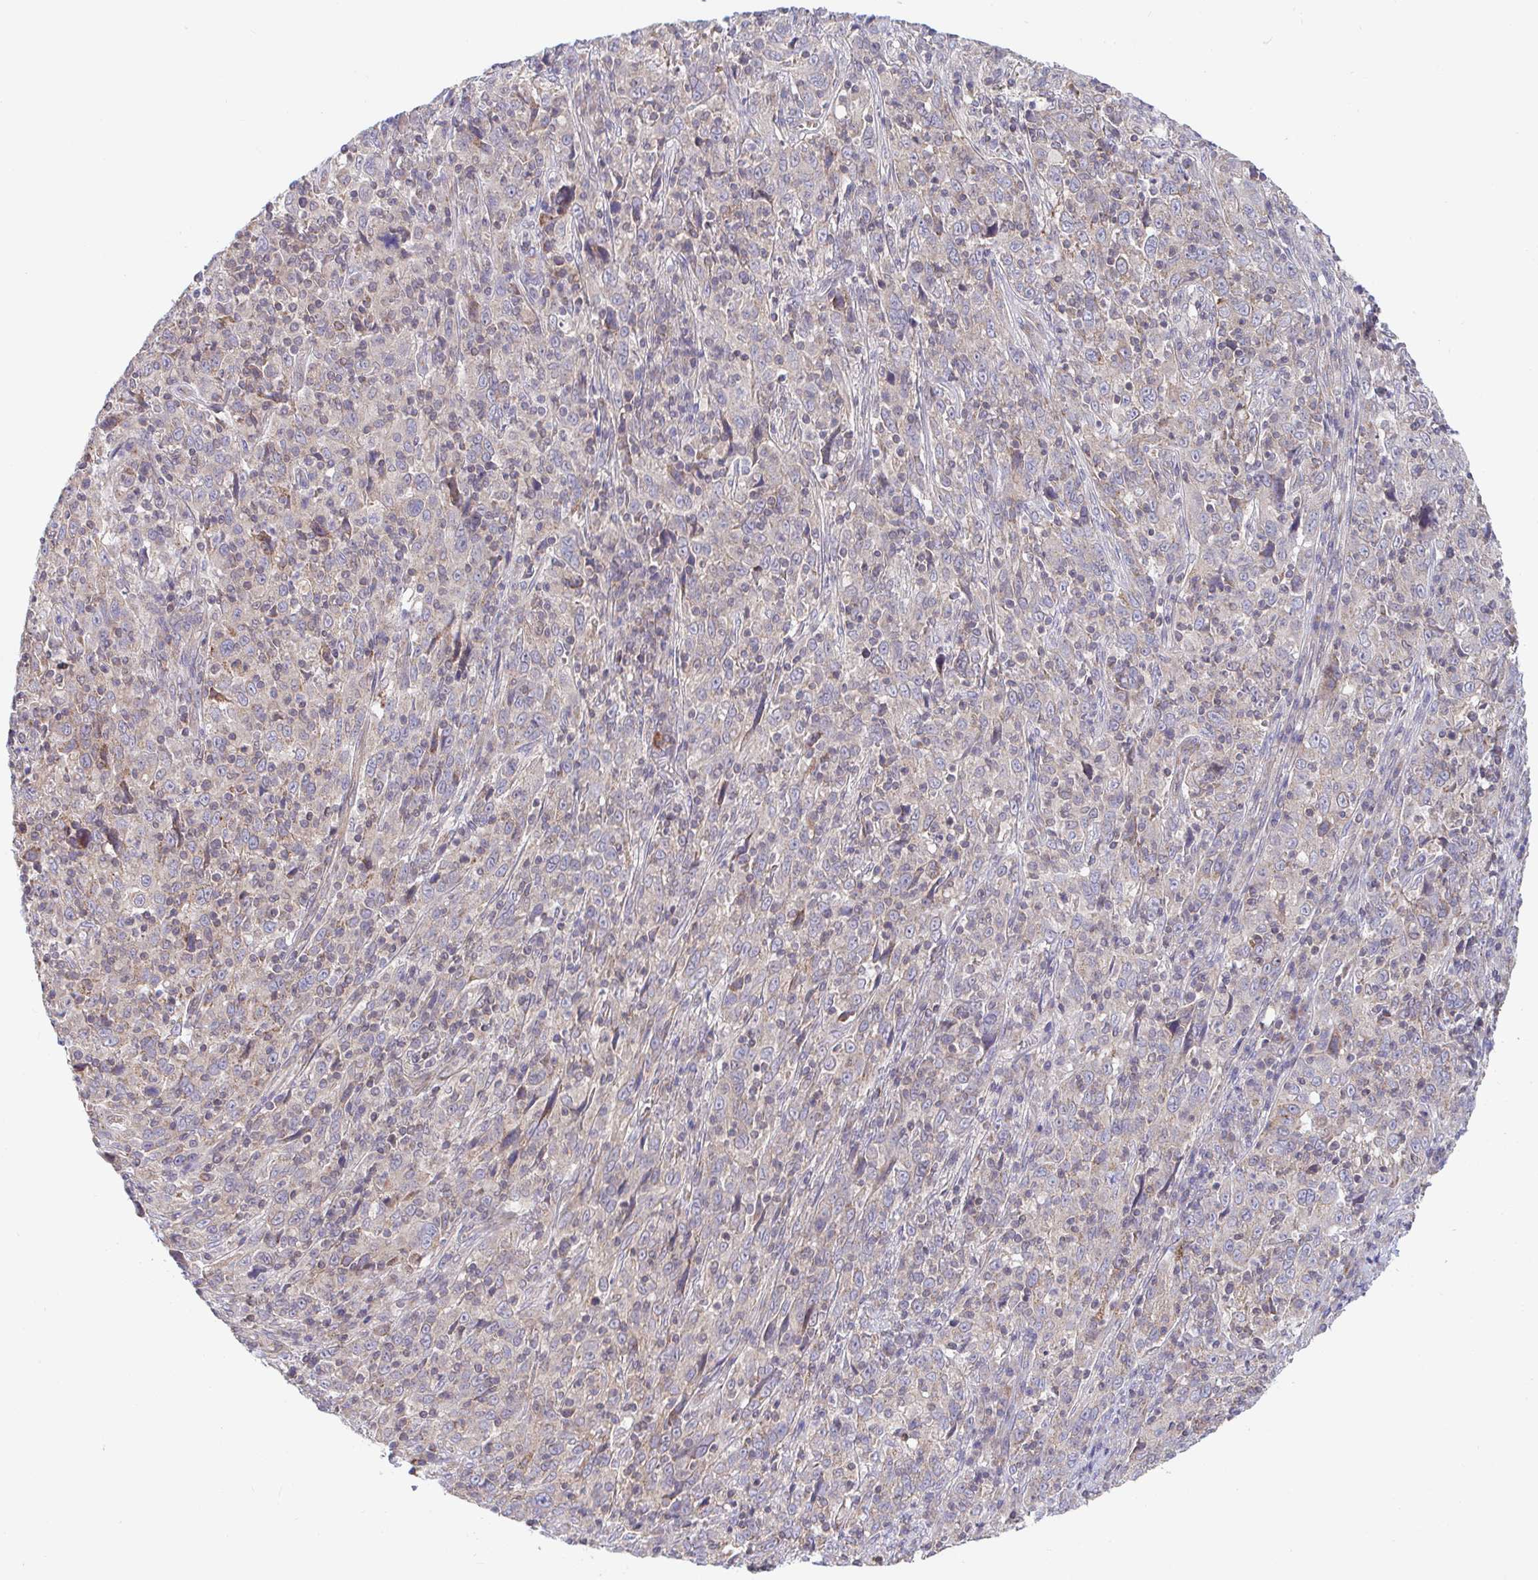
{"staining": {"intensity": "weak", "quantity": "<25%", "location": "cytoplasmic/membranous"}, "tissue": "cervical cancer", "cell_type": "Tumor cells", "image_type": "cancer", "snomed": [{"axis": "morphology", "description": "Squamous cell carcinoma, NOS"}, {"axis": "topography", "description": "Cervix"}], "caption": "Cervical squamous cell carcinoma was stained to show a protein in brown. There is no significant positivity in tumor cells.", "gene": "EIF1AD", "patient": {"sex": "female", "age": 46}}